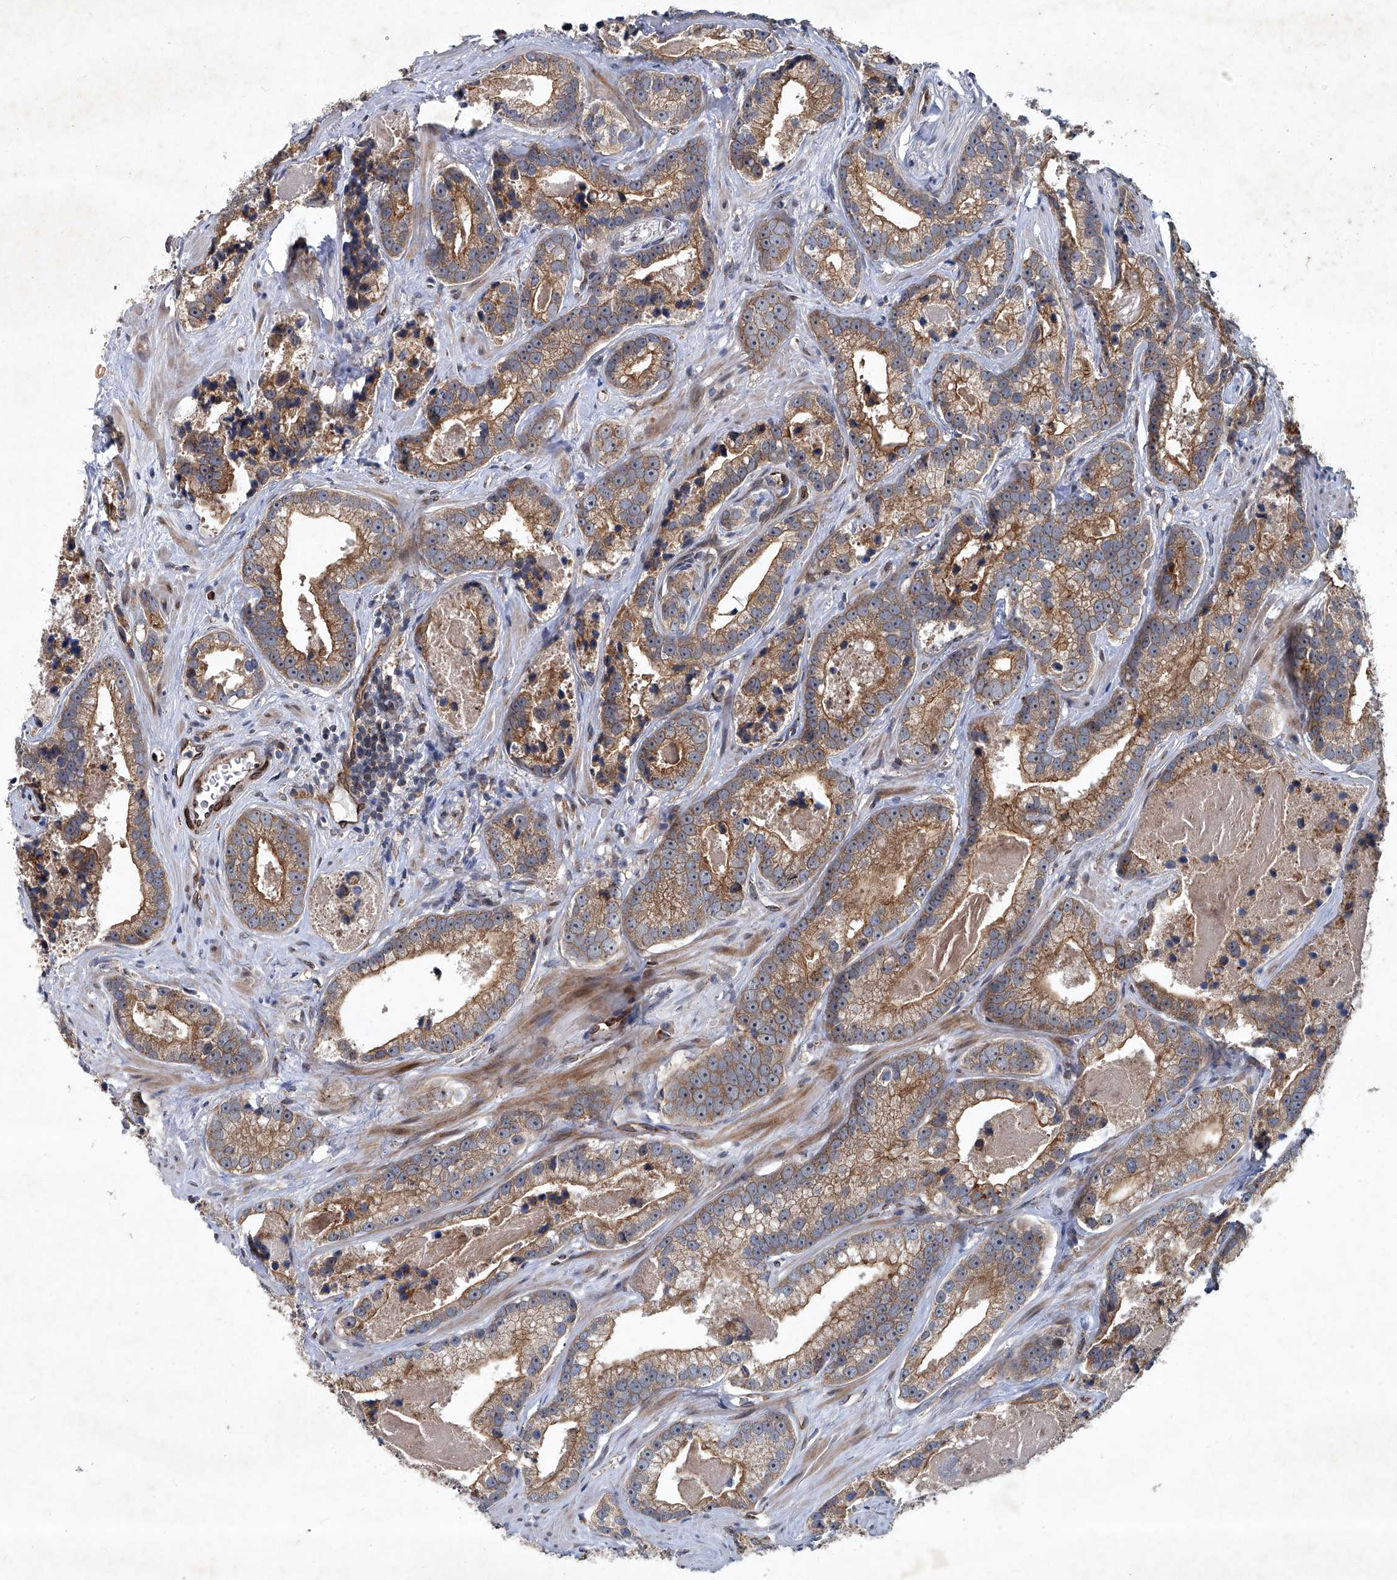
{"staining": {"intensity": "moderate", "quantity": ">75%", "location": "cytoplasmic/membranous"}, "tissue": "prostate cancer", "cell_type": "Tumor cells", "image_type": "cancer", "snomed": [{"axis": "morphology", "description": "Adenocarcinoma, High grade"}, {"axis": "topography", "description": "Prostate"}], "caption": "Protein staining of adenocarcinoma (high-grade) (prostate) tissue shows moderate cytoplasmic/membranous positivity in about >75% of tumor cells.", "gene": "GPR132", "patient": {"sex": "male", "age": 62}}